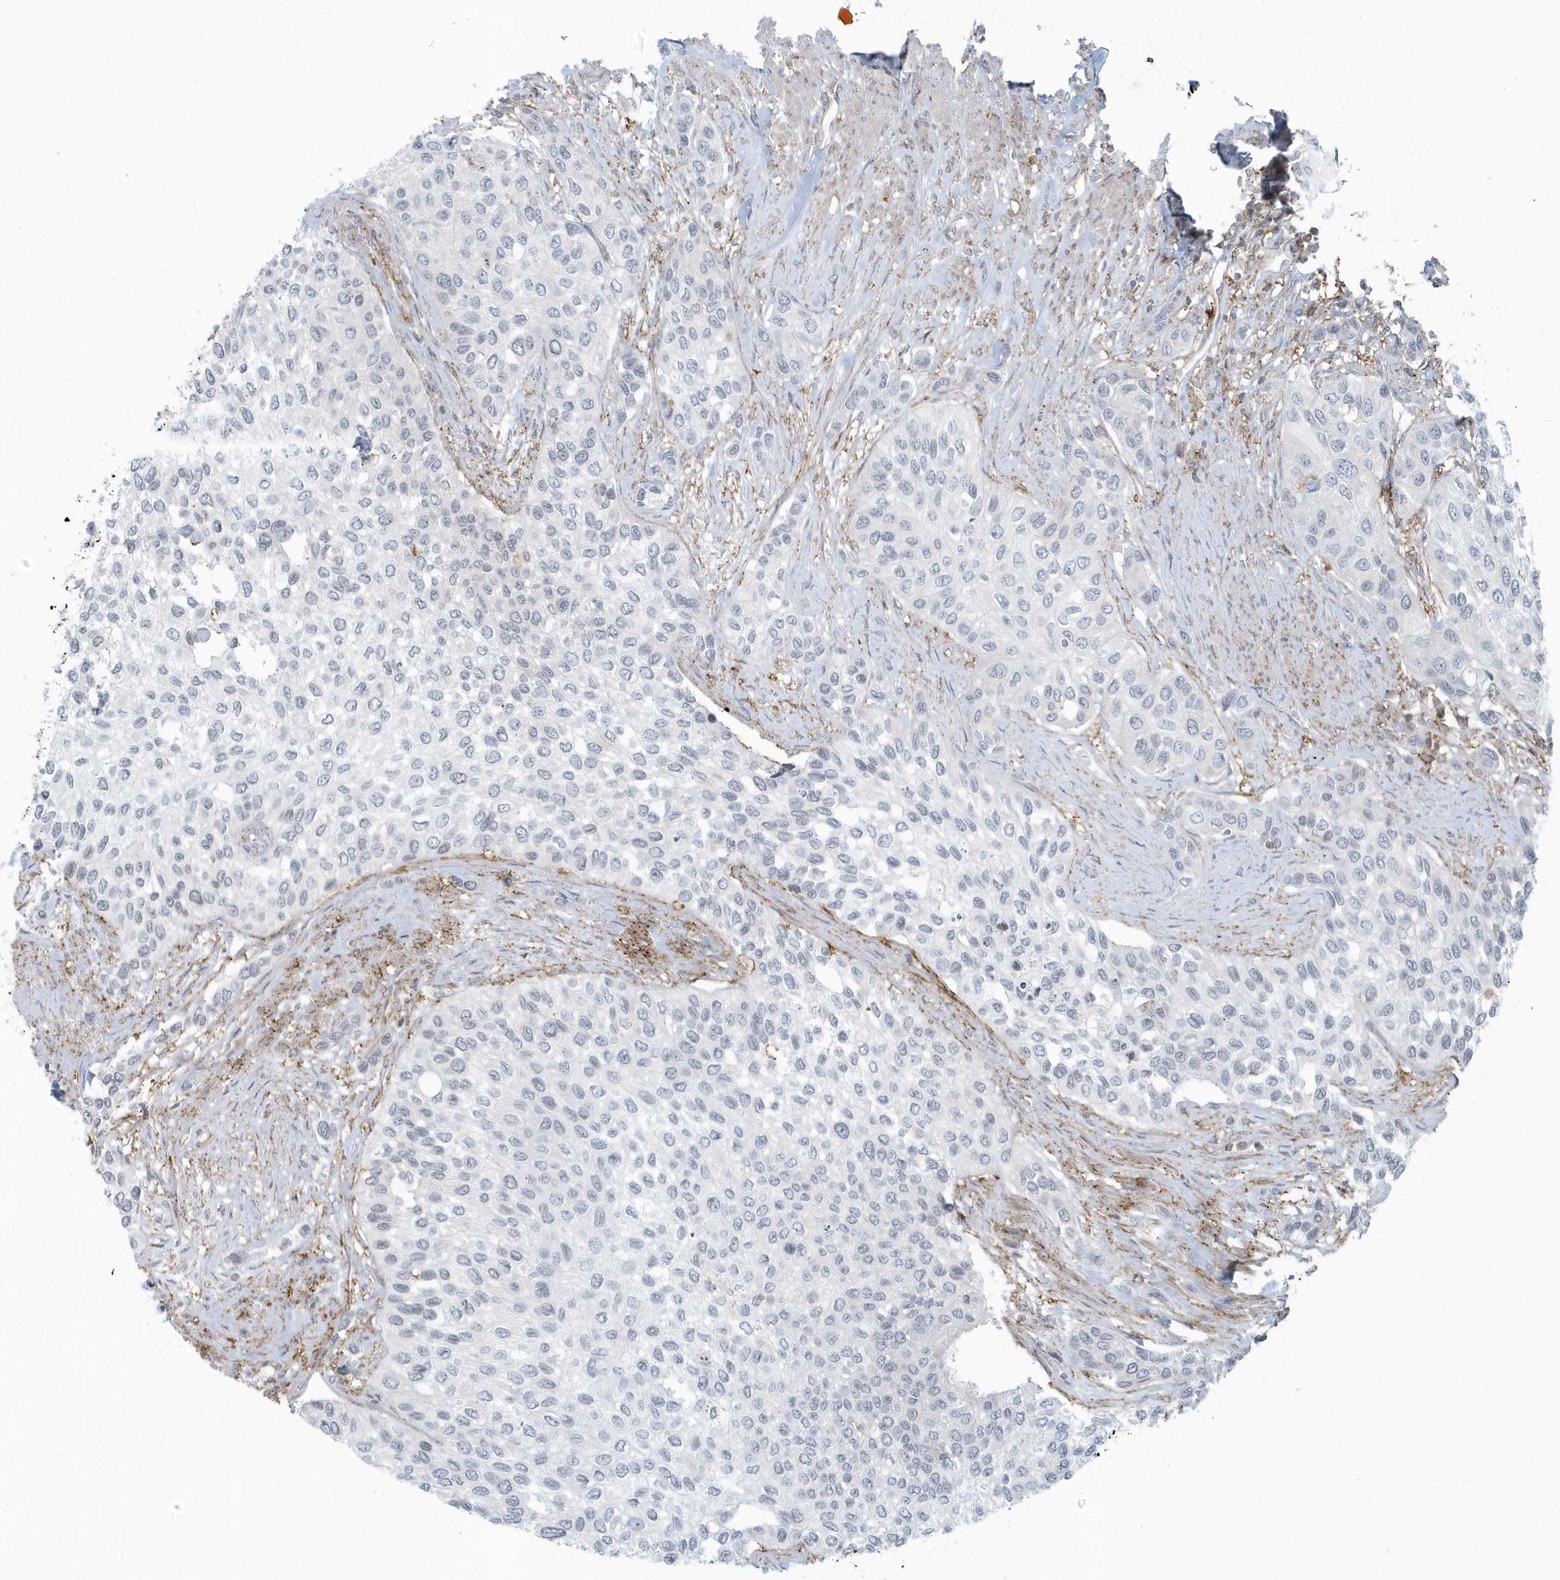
{"staining": {"intensity": "negative", "quantity": "none", "location": "none"}, "tissue": "urothelial cancer", "cell_type": "Tumor cells", "image_type": "cancer", "snomed": [{"axis": "morphology", "description": "Normal tissue, NOS"}, {"axis": "morphology", "description": "Urothelial carcinoma, High grade"}, {"axis": "topography", "description": "Vascular tissue"}, {"axis": "topography", "description": "Urinary bladder"}], "caption": "DAB immunohistochemical staining of high-grade urothelial carcinoma displays no significant staining in tumor cells. The staining is performed using DAB brown chromogen with nuclei counter-stained in using hematoxylin.", "gene": "CACNB2", "patient": {"sex": "female", "age": 56}}